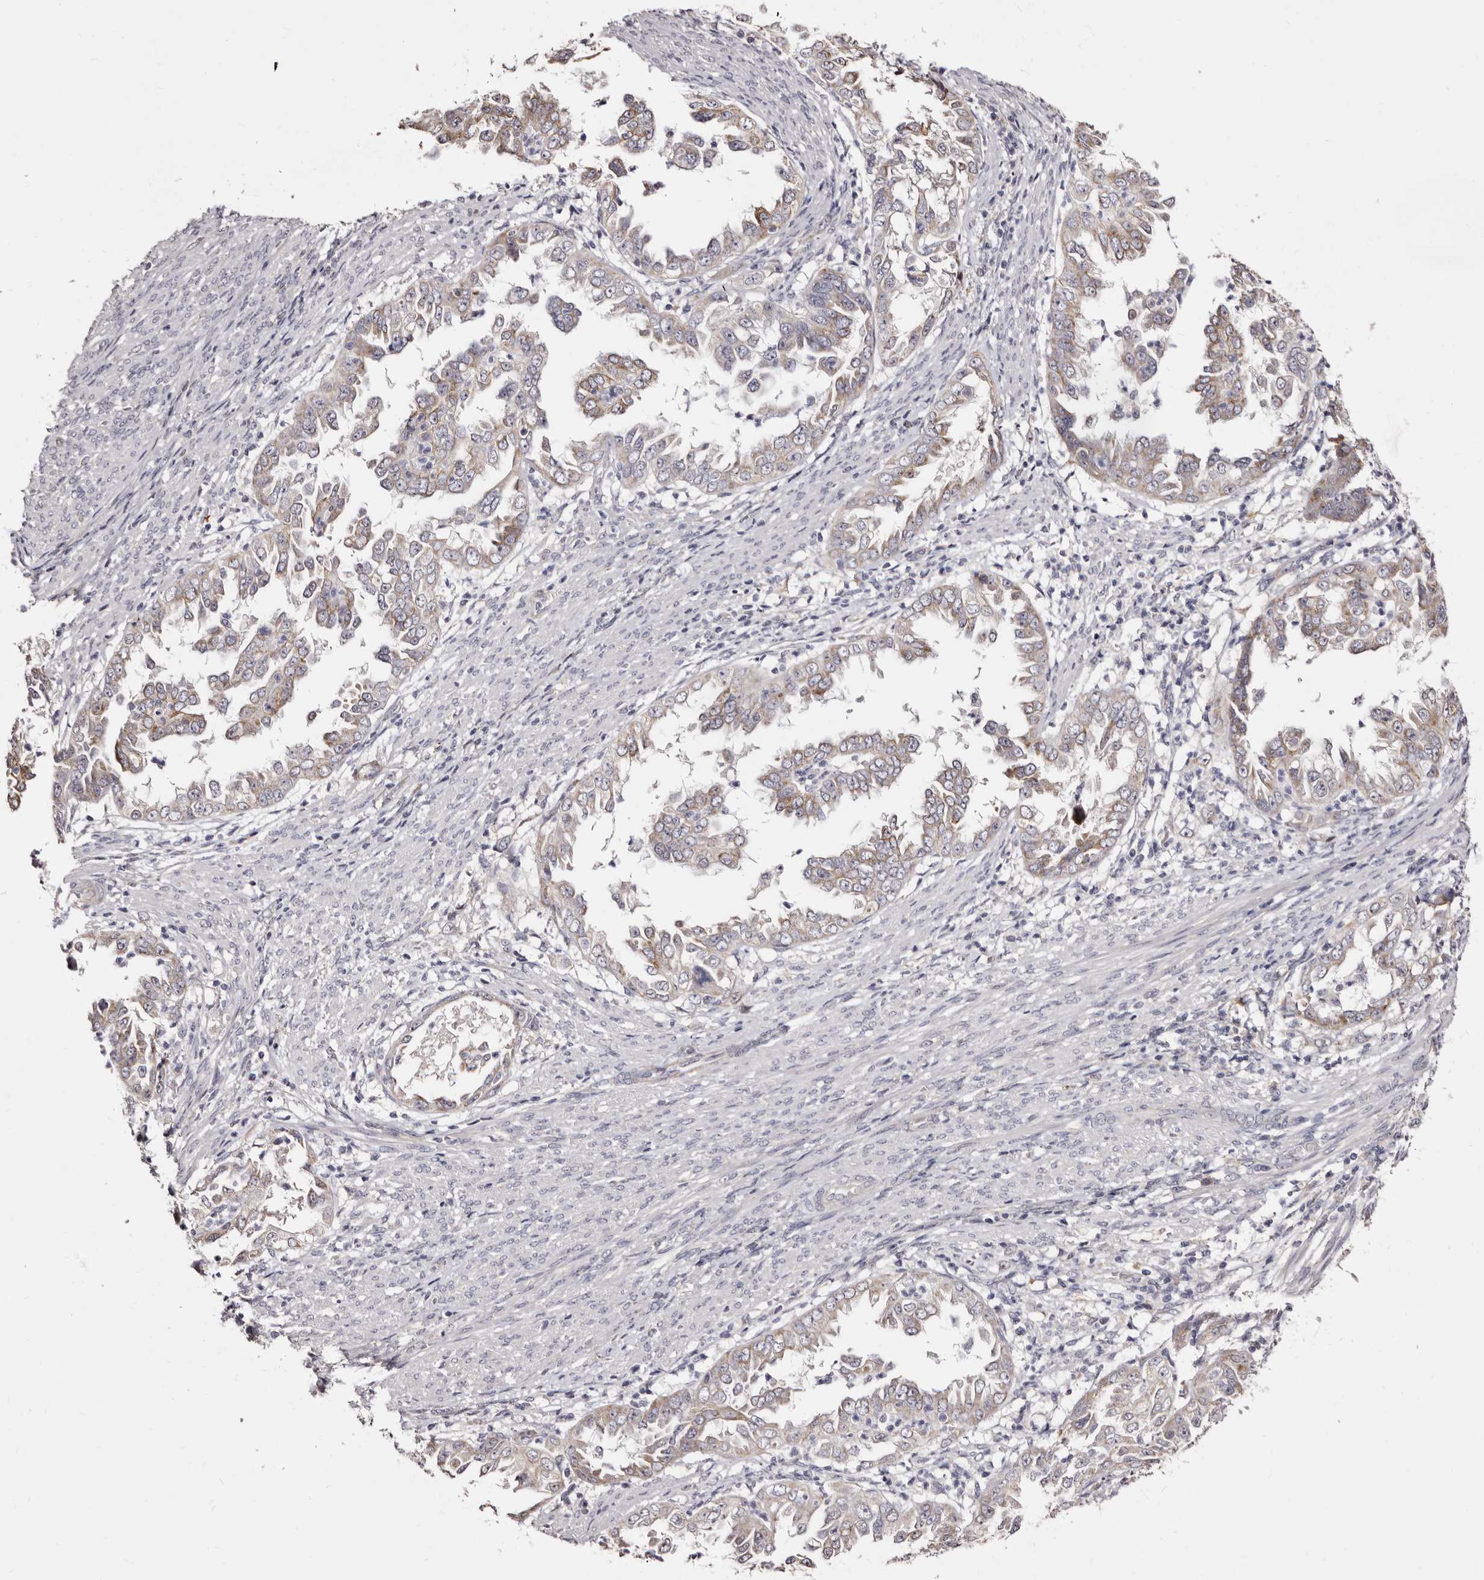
{"staining": {"intensity": "weak", "quantity": "<25%", "location": "cytoplasmic/membranous"}, "tissue": "endometrial cancer", "cell_type": "Tumor cells", "image_type": "cancer", "snomed": [{"axis": "morphology", "description": "Adenocarcinoma, NOS"}, {"axis": "topography", "description": "Endometrium"}], "caption": "The histopathology image demonstrates no staining of tumor cells in endometrial adenocarcinoma.", "gene": "PTAFR", "patient": {"sex": "female", "age": 85}}